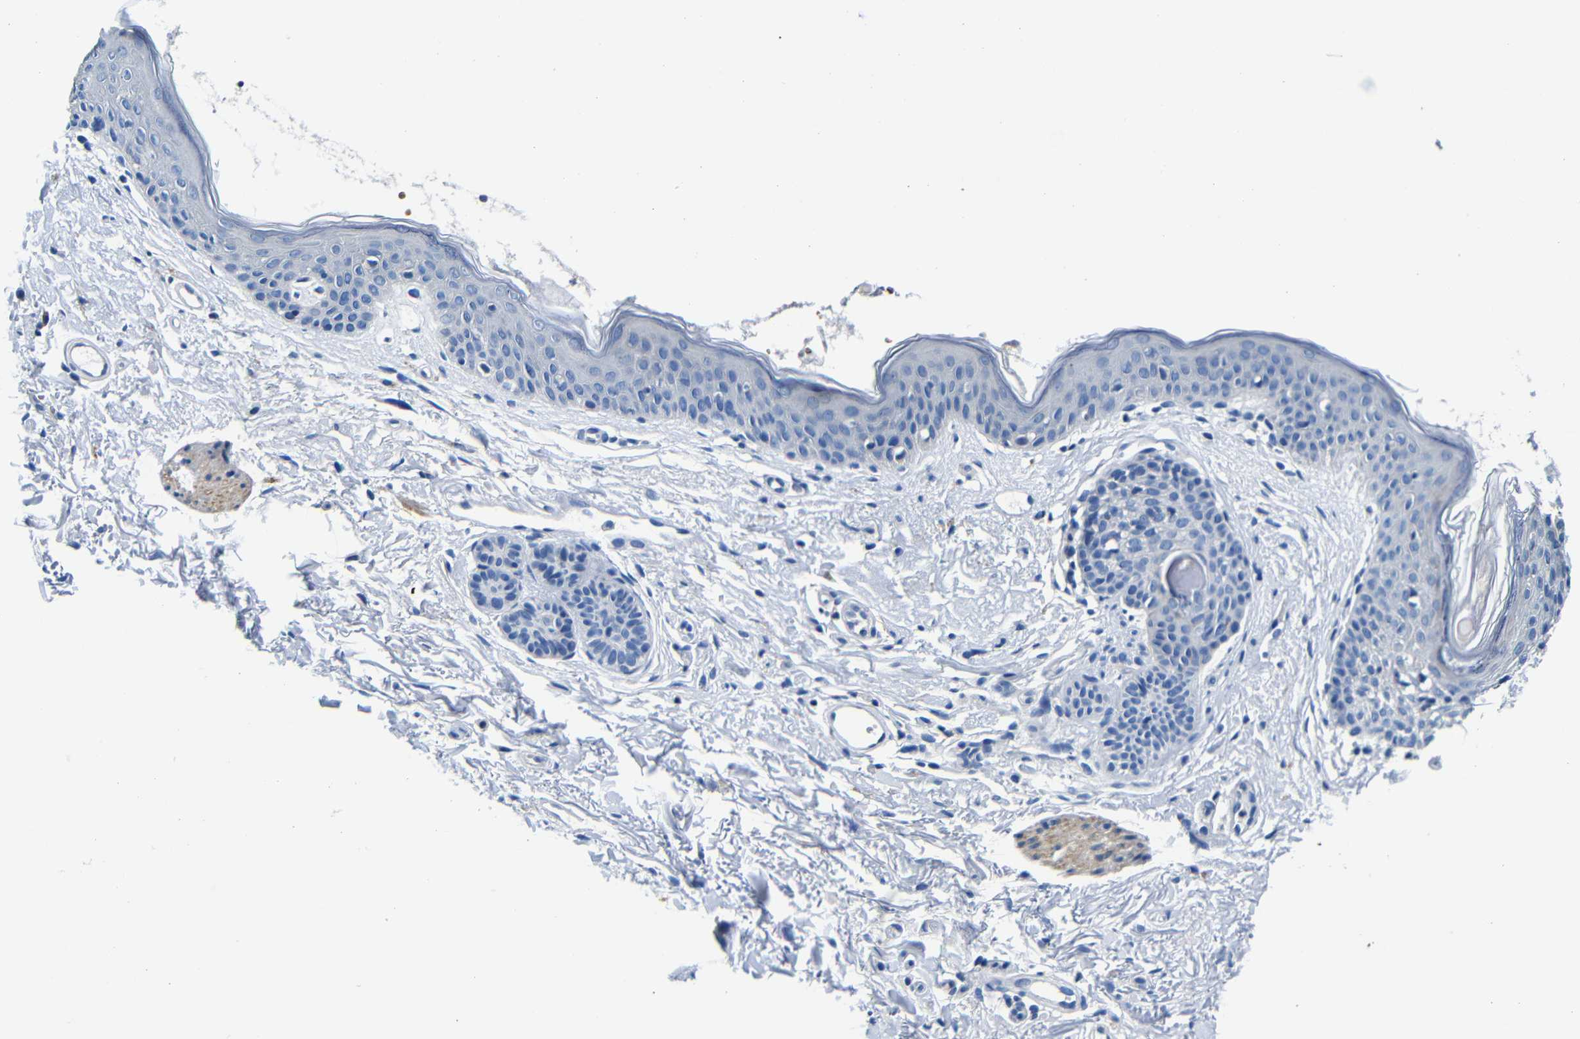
{"staining": {"intensity": "negative", "quantity": "none", "location": "none"}, "tissue": "skin cancer", "cell_type": "Tumor cells", "image_type": "cancer", "snomed": [{"axis": "morphology", "description": "Normal tissue, NOS"}, {"axis": "morphology", "description": "Basal cell carcinoma"}, {"axis": "topography", "description": "Skin"}], "caption": "Immunohistochemistry micrograph of neoplastic tissue: human skin cancer stained with DAB (3,3'-diaminobenzidine) demonstrates no significant protein expression in tumor cells.", "gene": "TNFAIP1", "patient": {"sex": "female", "age": 84}}